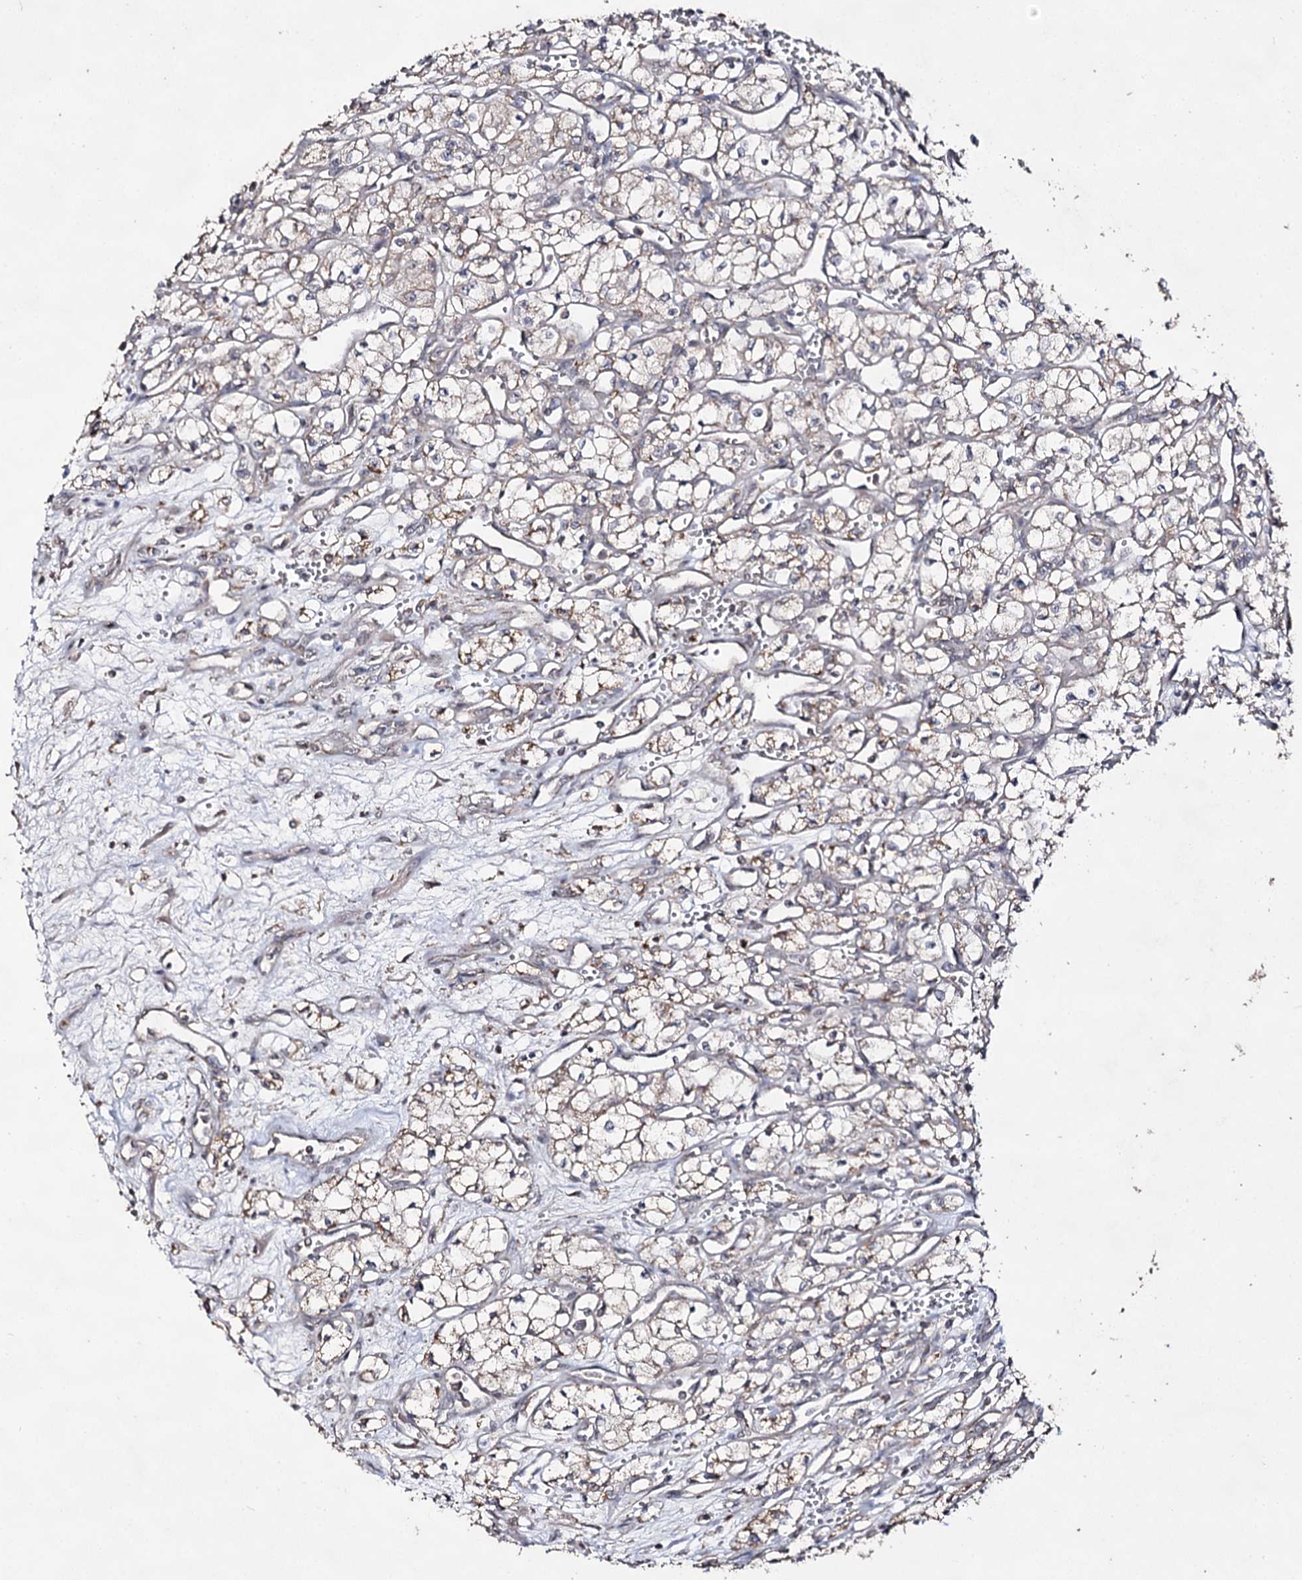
{"staining": {"intensity": "weak", "quantity": "25%-75%", "location": "cytoplasmic/membranous"}, "tissue": "renal cancer", "cell_type": "Tumor cells", "image_type": "cancer", "snomed": [{"axis": "morphology", "description": "Adenocarcinoma, NOS"}, {"axis": "topography", "description": "Kidney"}], "caption": "Immunohistochemistry (IHC) micrograph of adenocarcinoma (renal) stained for a protein (brown), which displays low levels of weak cytoplasmic/membranous staining in about 25%-75% of tumor cells.", "gene": "ACTR6", "patient": {"sex": "male", "age": 59}}